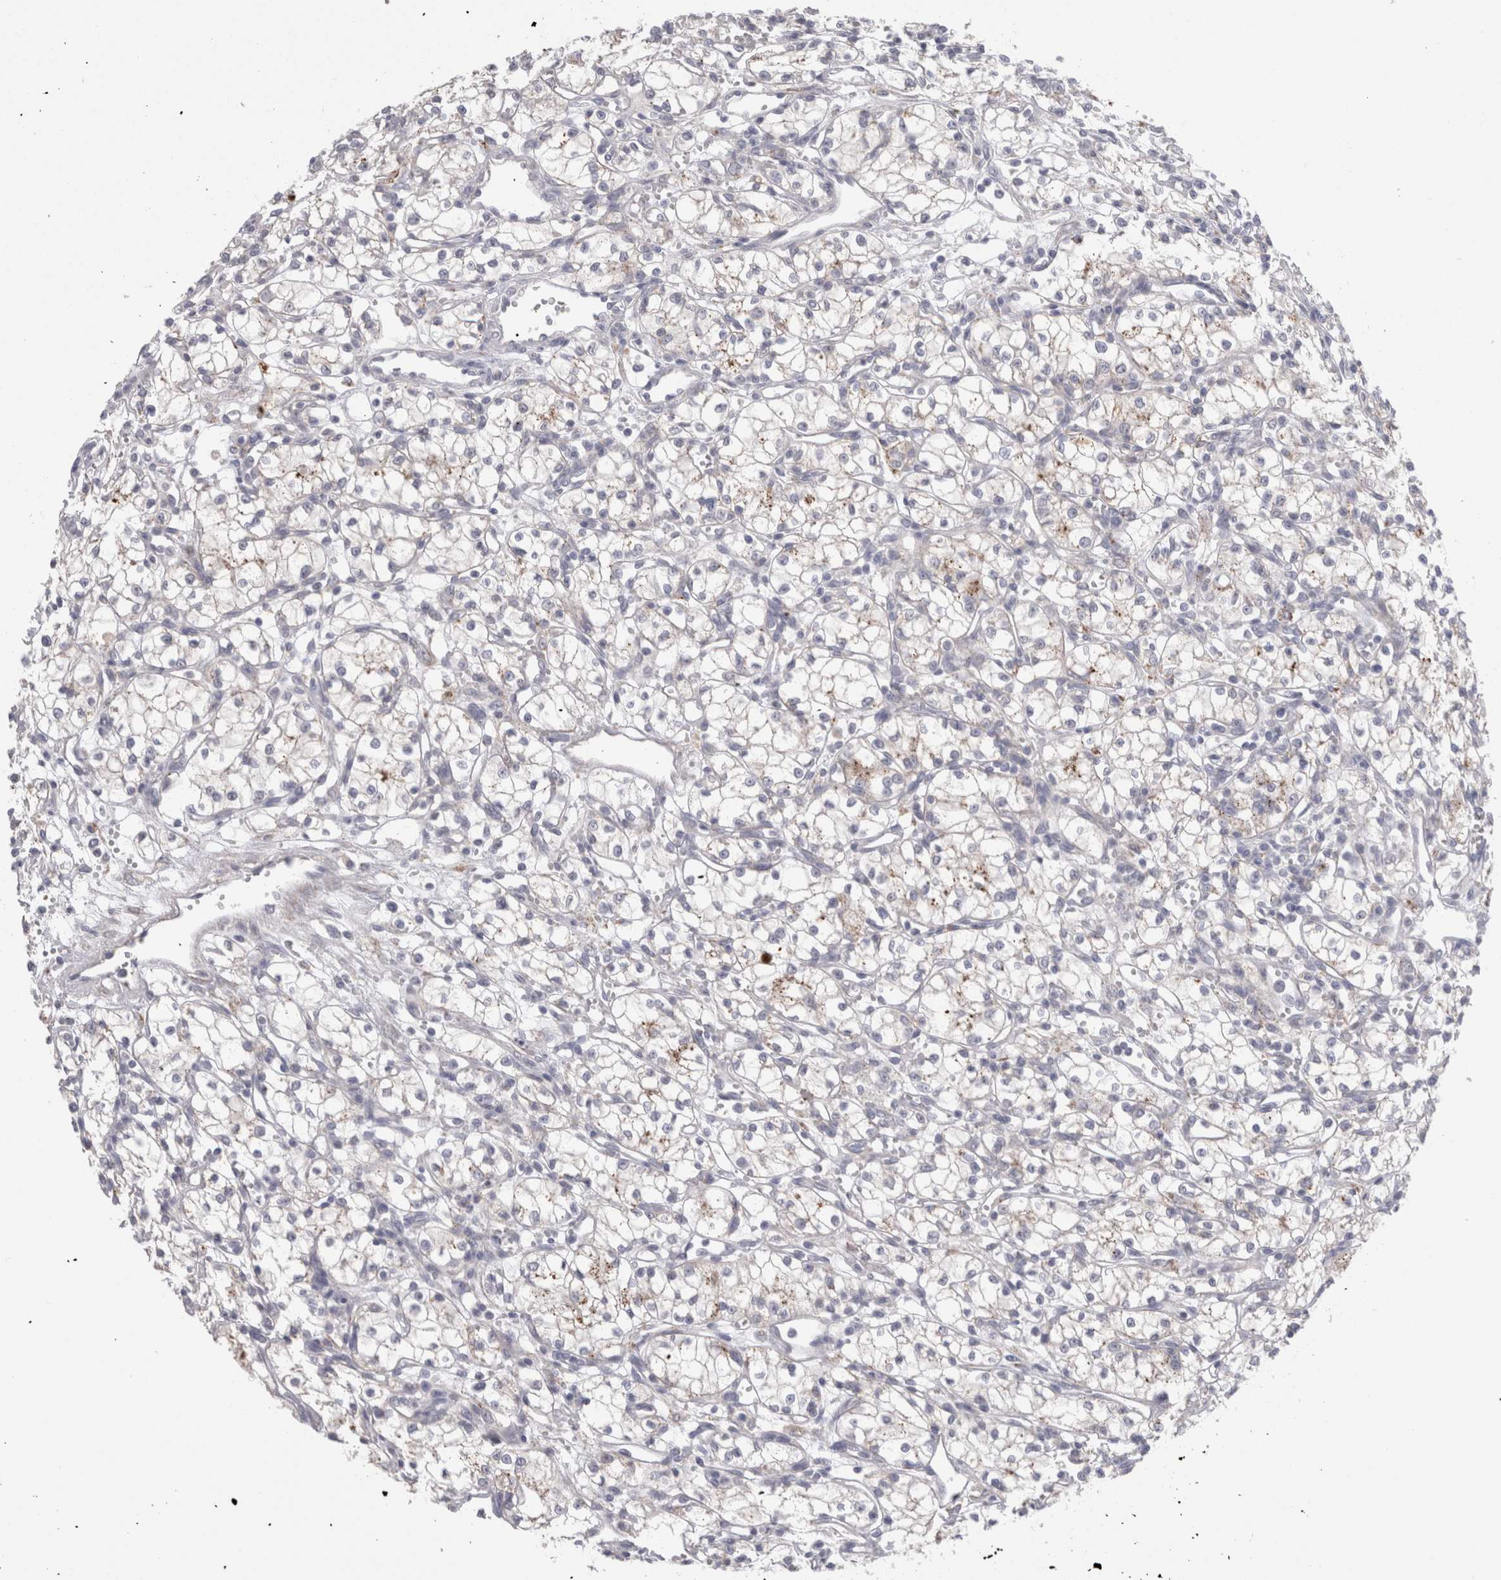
{"staining": {"intensity": "weak", "quantity": "<25%", "location": "cytoplasmic/membranous"}, "tissue": "renal cancer", "cell_type": "Tumor cells", "image_type": "cancer", "snomed": [{"axis": "morphology", "description": "Normal tissue, NOS"}, {"axis": "morphology", "description": "Adenocarcinoma, NOS"}, {"axis": "topography", "description": "Kidney"}], "caption": "Image shows no significant protein positivity in tumor cells of renal adenocarcinoma. The staining is performed using DAB brown chromogen with nuclei counter-stained in using hematoxylin.", "gene": "EPDR1", "patient": {"sex": "male", "age": 59}}